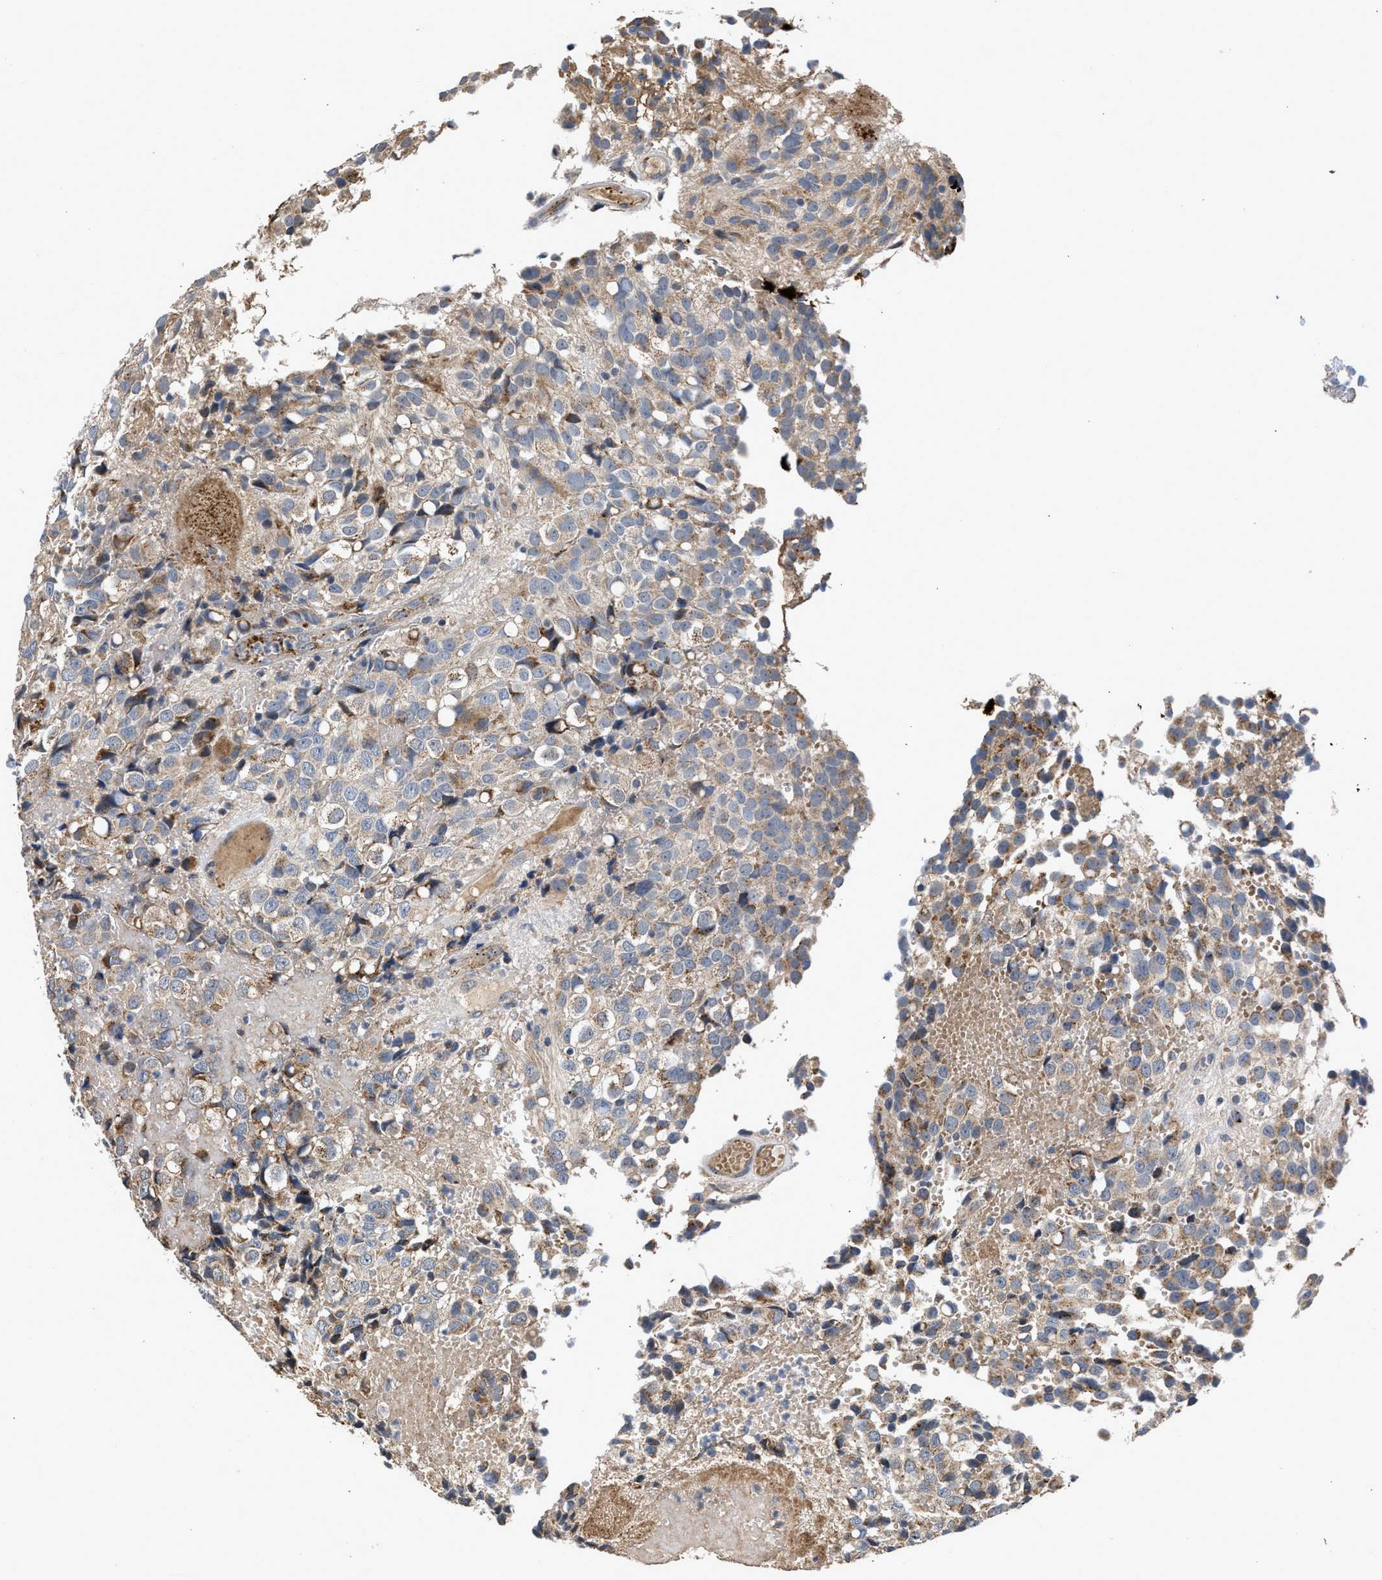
{"staining": {"intensity": "weak", "quantity": "25%-75%", "location": "cytoplasmic/membranous"}, "tissue": "glioma", "cell_type": "Tumor cells", "image_type": "cancer", "snomed": [{"axis": "morphology", "description": "Glioma, malignant, High grade"}, {"axis": "topography", "description": "Brain"}], "caption": "DAB (3,3'-diaminobenzidine) immunohistochemical staining of high-grade glioma (malignant) demonstrates weak cytoplasmic/membranous protein expression in about 25%-75% of tumor cells.", "gene": "PIM1", "patient": {"sex": "male", "age": 32}}